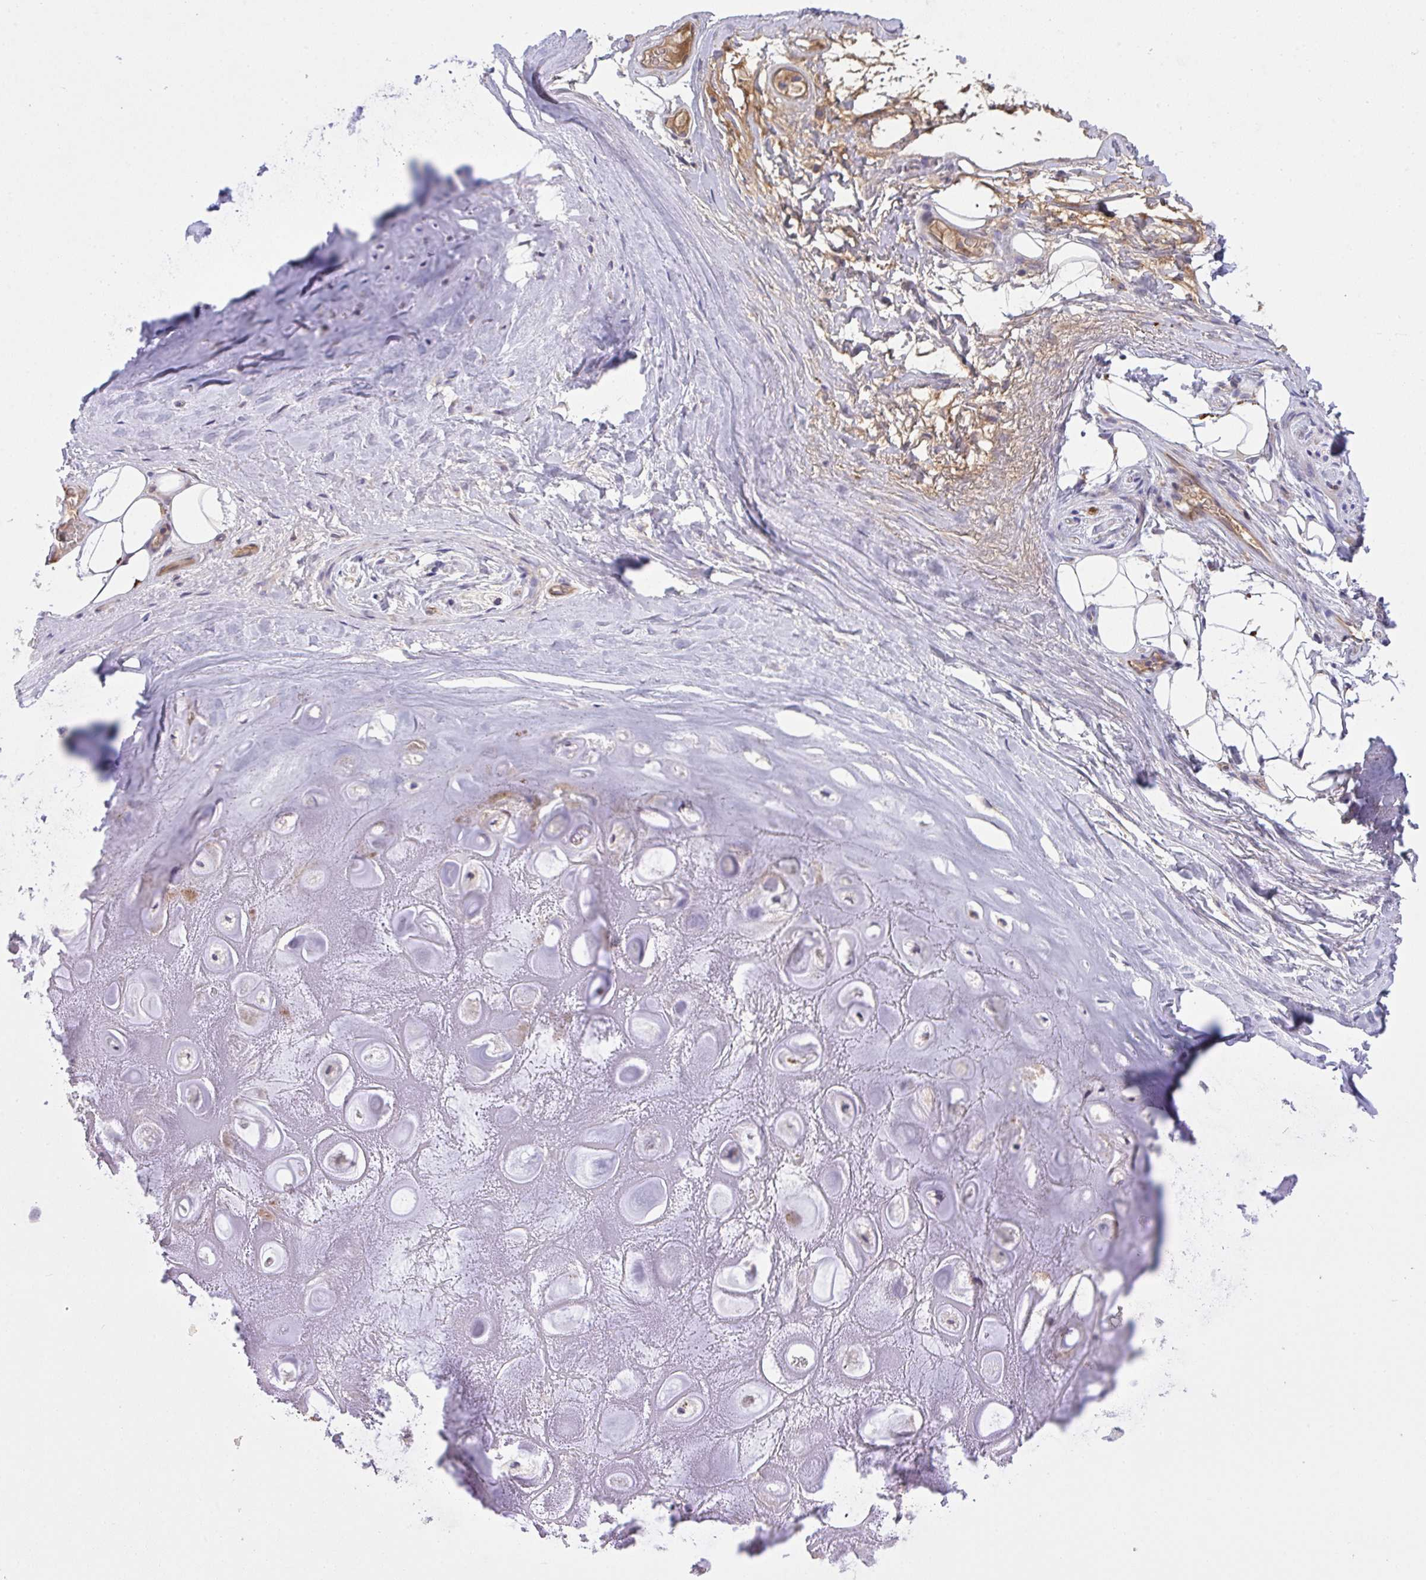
{"staining": {"intensity": "negative", "quantity": "none", "location": "none"}, "tissue": "adipose tissue", "cell_type": "Adipocytes", "image_type": "normal", "snomed": [{"axis": "morphology", "description": "Normal tissue, NOS"}, {"axis": "topography", "description": "Lymph node"}, {"axis": "topography", "description": "Cartilage tissue"}, {"axis": "topography", "description": "Nasopharynx"}], "caption": "Human adipose tissue stained for a protein using immunohistochemistry shows no expression in adipocytes.", "gene": "ZNF581", "patient": {"sex": "male", "age": 63}}